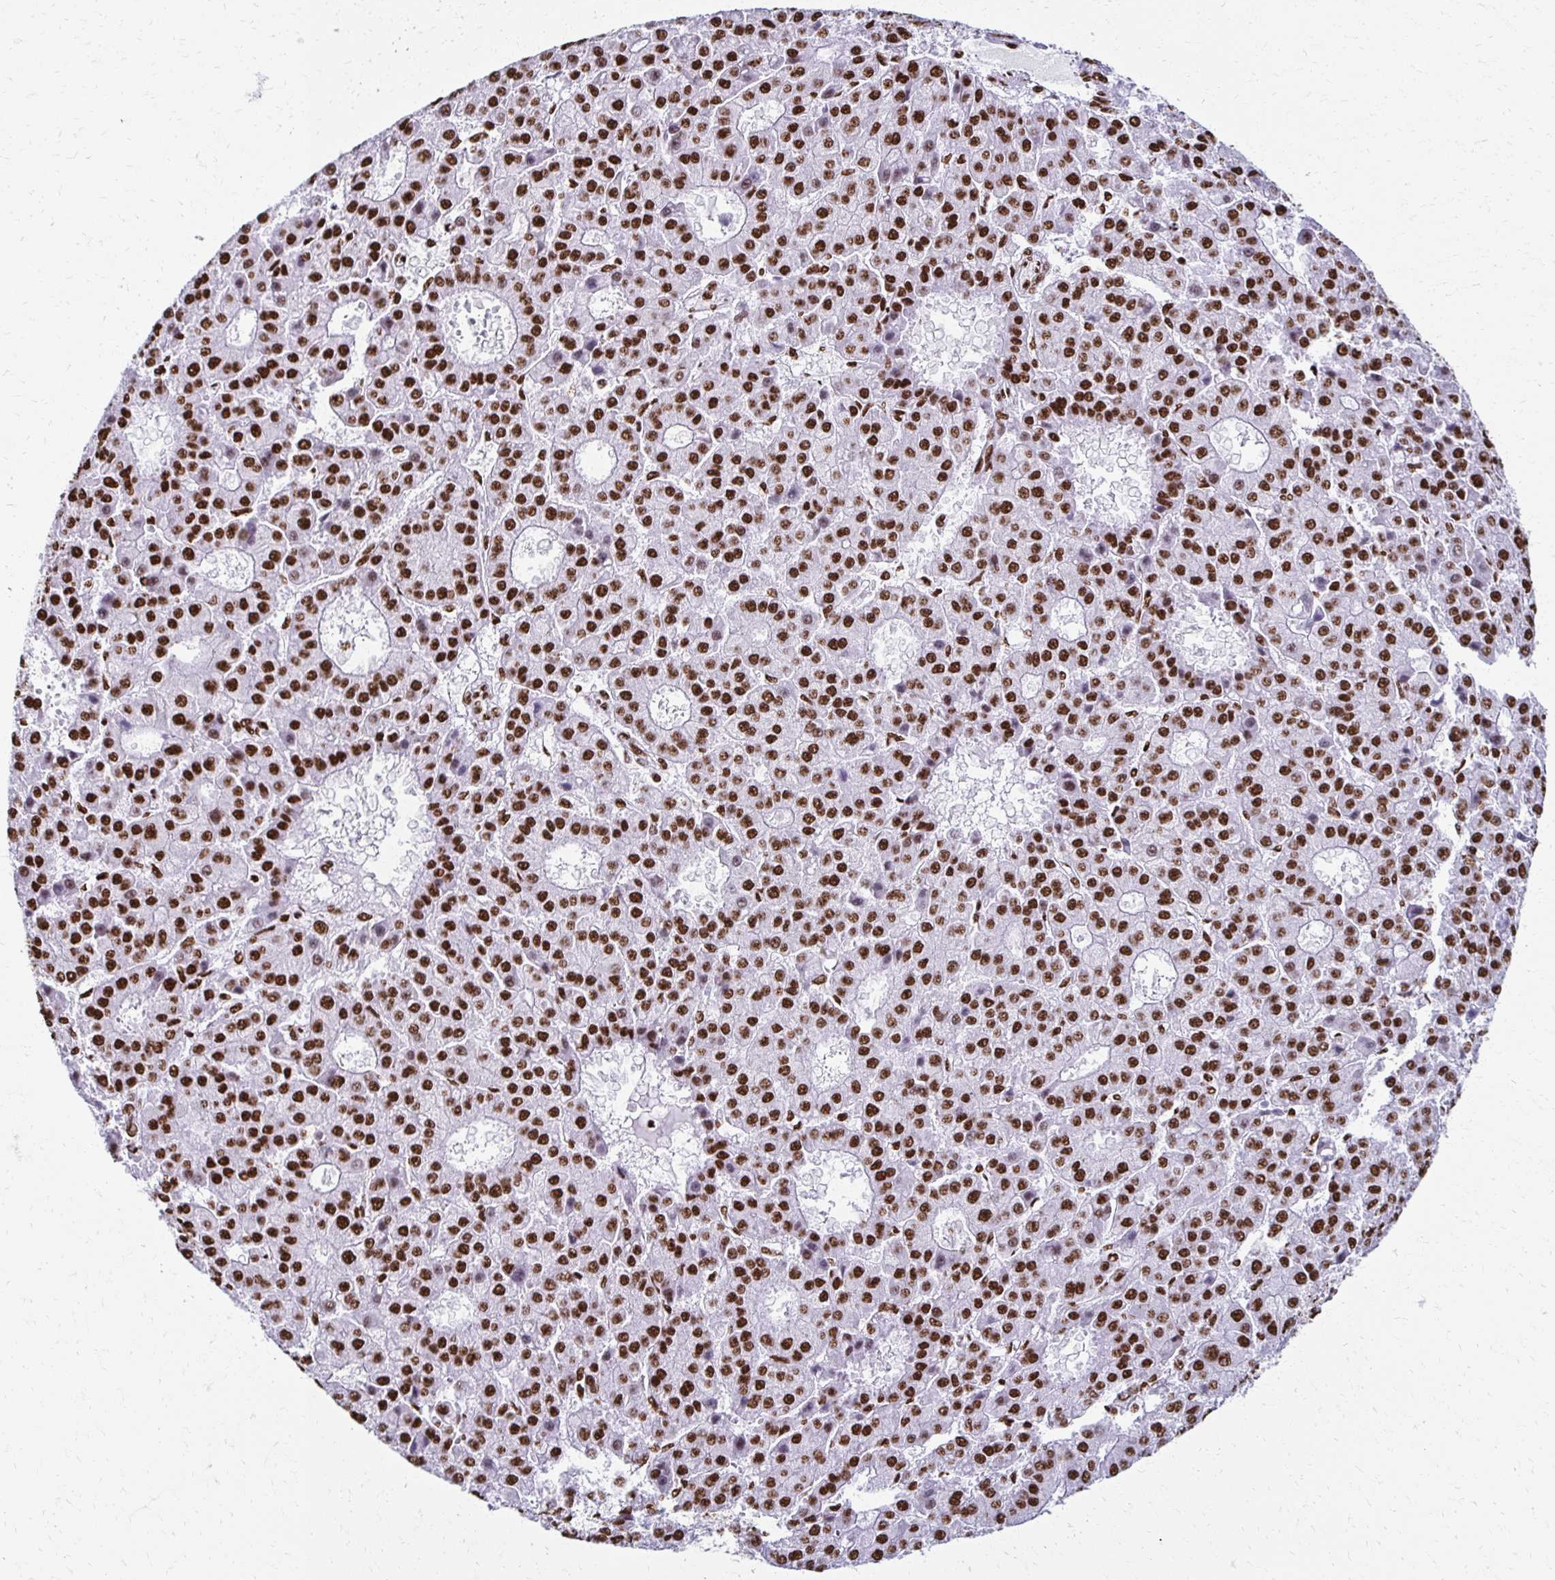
{"staining": {"intensity": "strong", "quantity": ">75%", "location": "nuclear"}, "tissue": "liver cancer", "cell_type": "Tumor cells", "image_type": "cancer", "snomed": [{"axis": "morphology", "description": "Carcinoma, Hepatocellular, NOS"}, {"axis": "topography", "description": "Liver"}], "caption": "A photomicrograph of hepatocellular carcinoma (liver) stained for a protein demonstrates strong nuclear brown staining in tumor cells.", "gene": "NONO", "patient": {"sex": "male", "age": 70}}